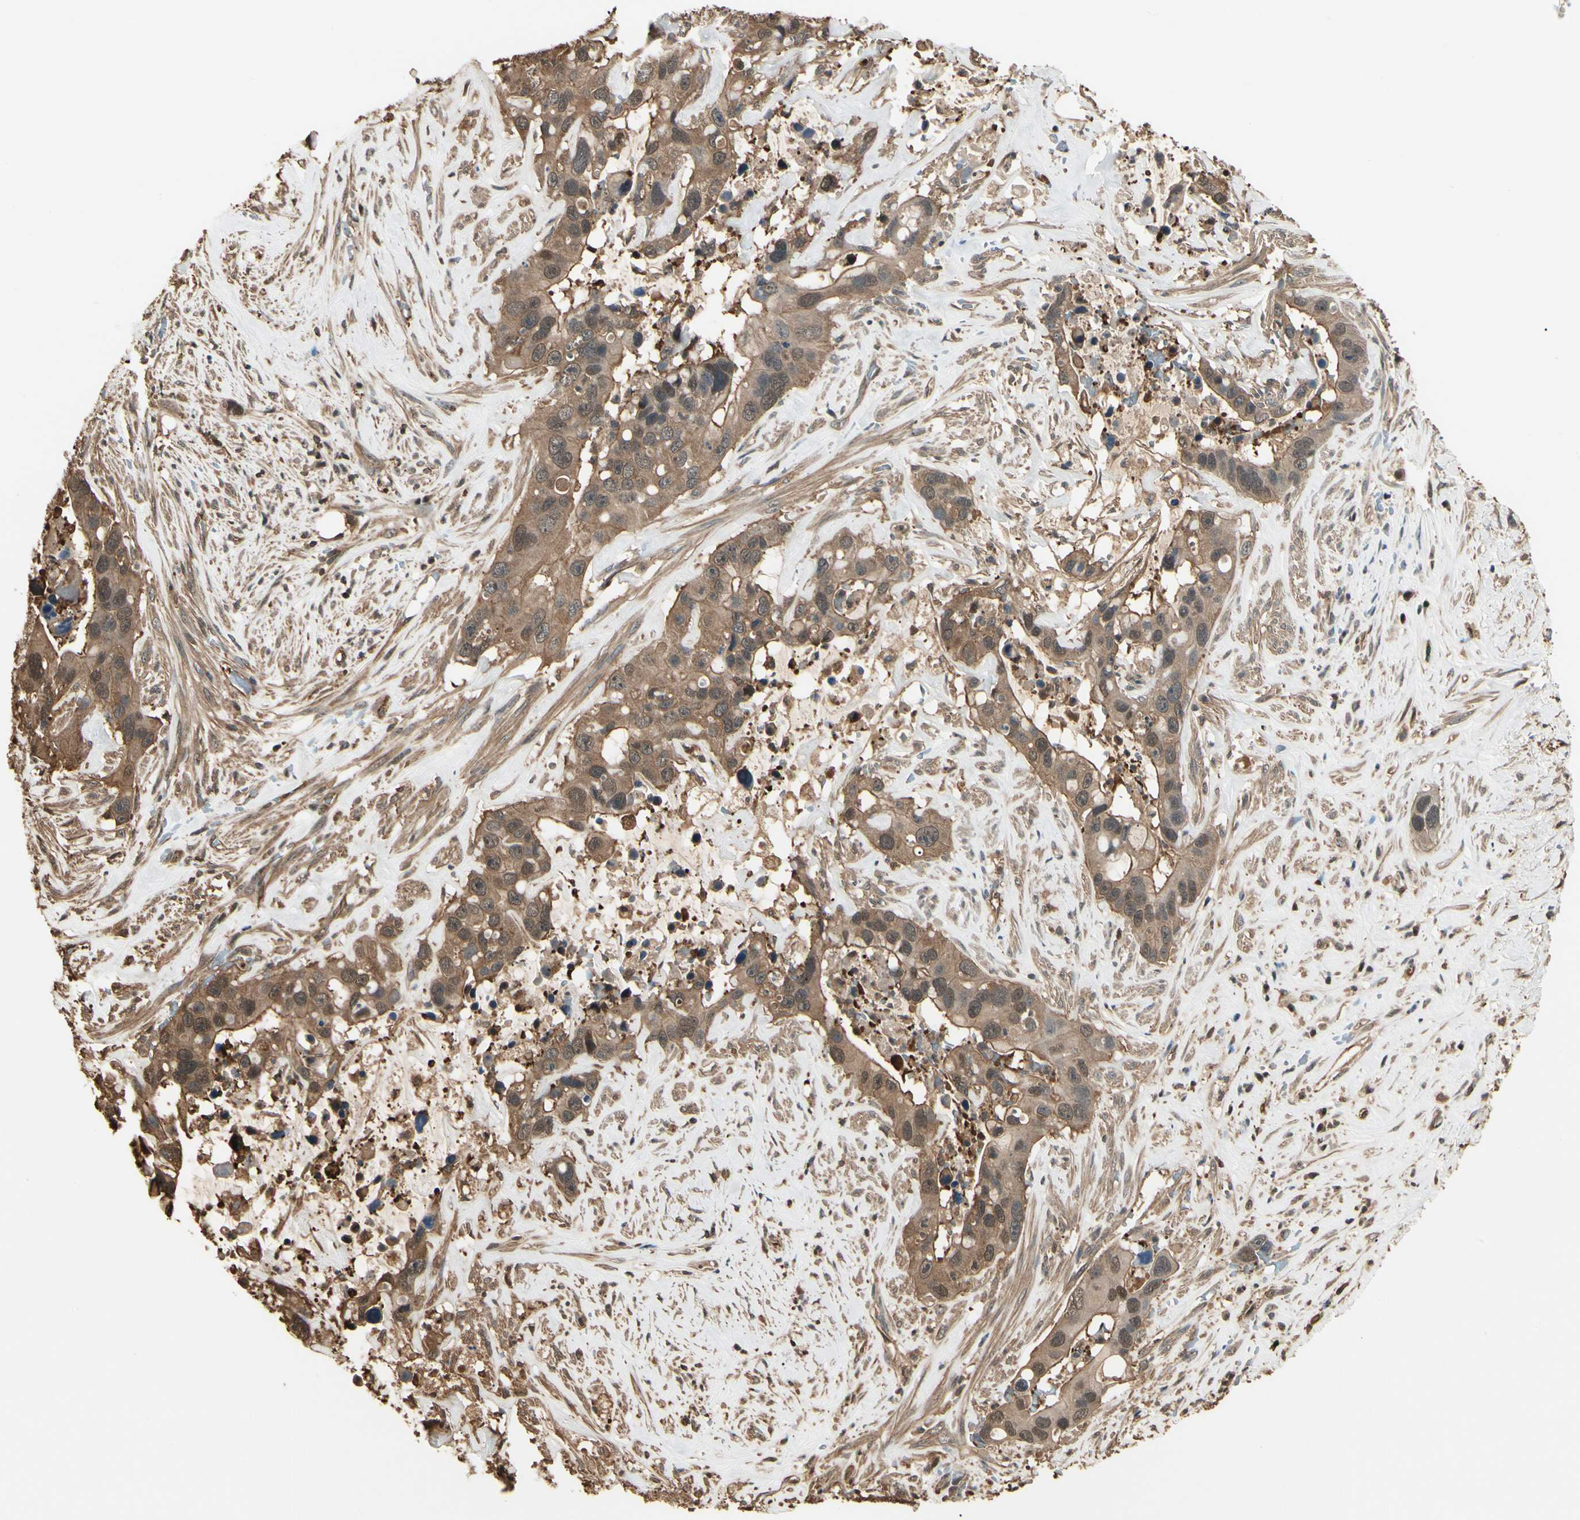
{"staining": {"intensity": "moderate", "quantity": ">75%", "location": "cytoplasmic/membranous,nuclear"}, "tissue": "liver cancer", "cell_type": "Tumor cells", "image_type": "cancer", "snomed": [{"axis": "morphology", "description": "Cholangiocarcinoma"}, {"axis": "topography", "description": "Liver"}], "caption": "Human liver cancer stained for a protein (brown) shows moderate cytoplasmic/membranous and nuclear positive staining in about >75% of tumor cells.", "gene": "YWHAE", "patient": {"sex": "female", "age": 65}}